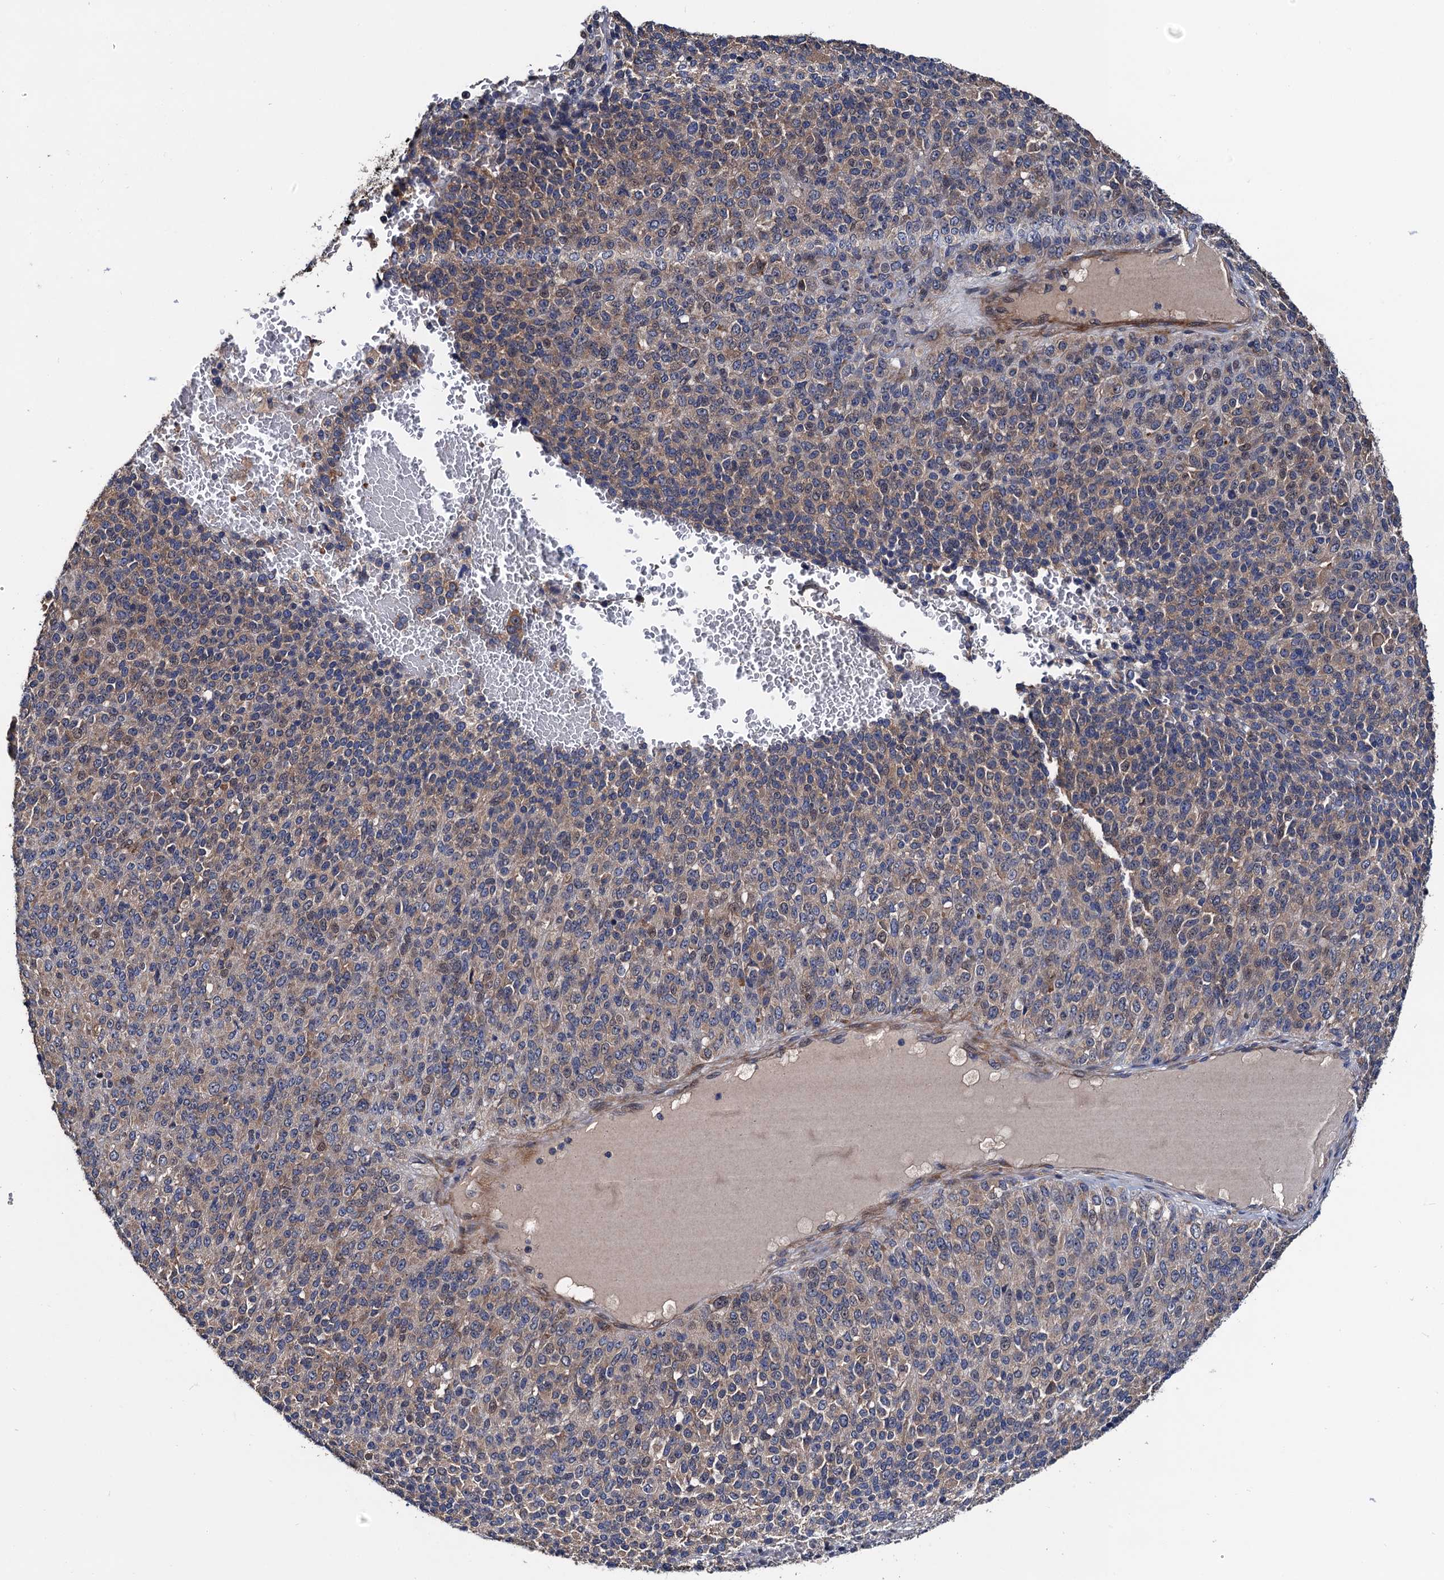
{"staining": {"intensity": "weak", "quantity": ">75%", "location": "cytoplasmic/membranous"}, "tissue": "melanoma", "cell_type": "Tumor cells", "image_type": "cancer", "snomed": [{"axis": "morphology", "description": "Malignant melanoma, Metastatic site"}, {"axis": "topography", "description": "Brain"}], "caption": "Immunohistochemistry of human melanoma exhibits low levels of weak cytoplasmic/membranous staining in about >75% of tumor cells. The protein of interest is shown in brown color, while the nuclei are stained blue.", "gene": "TRMT112", "patient": {"sex": "female", "age": 56}}